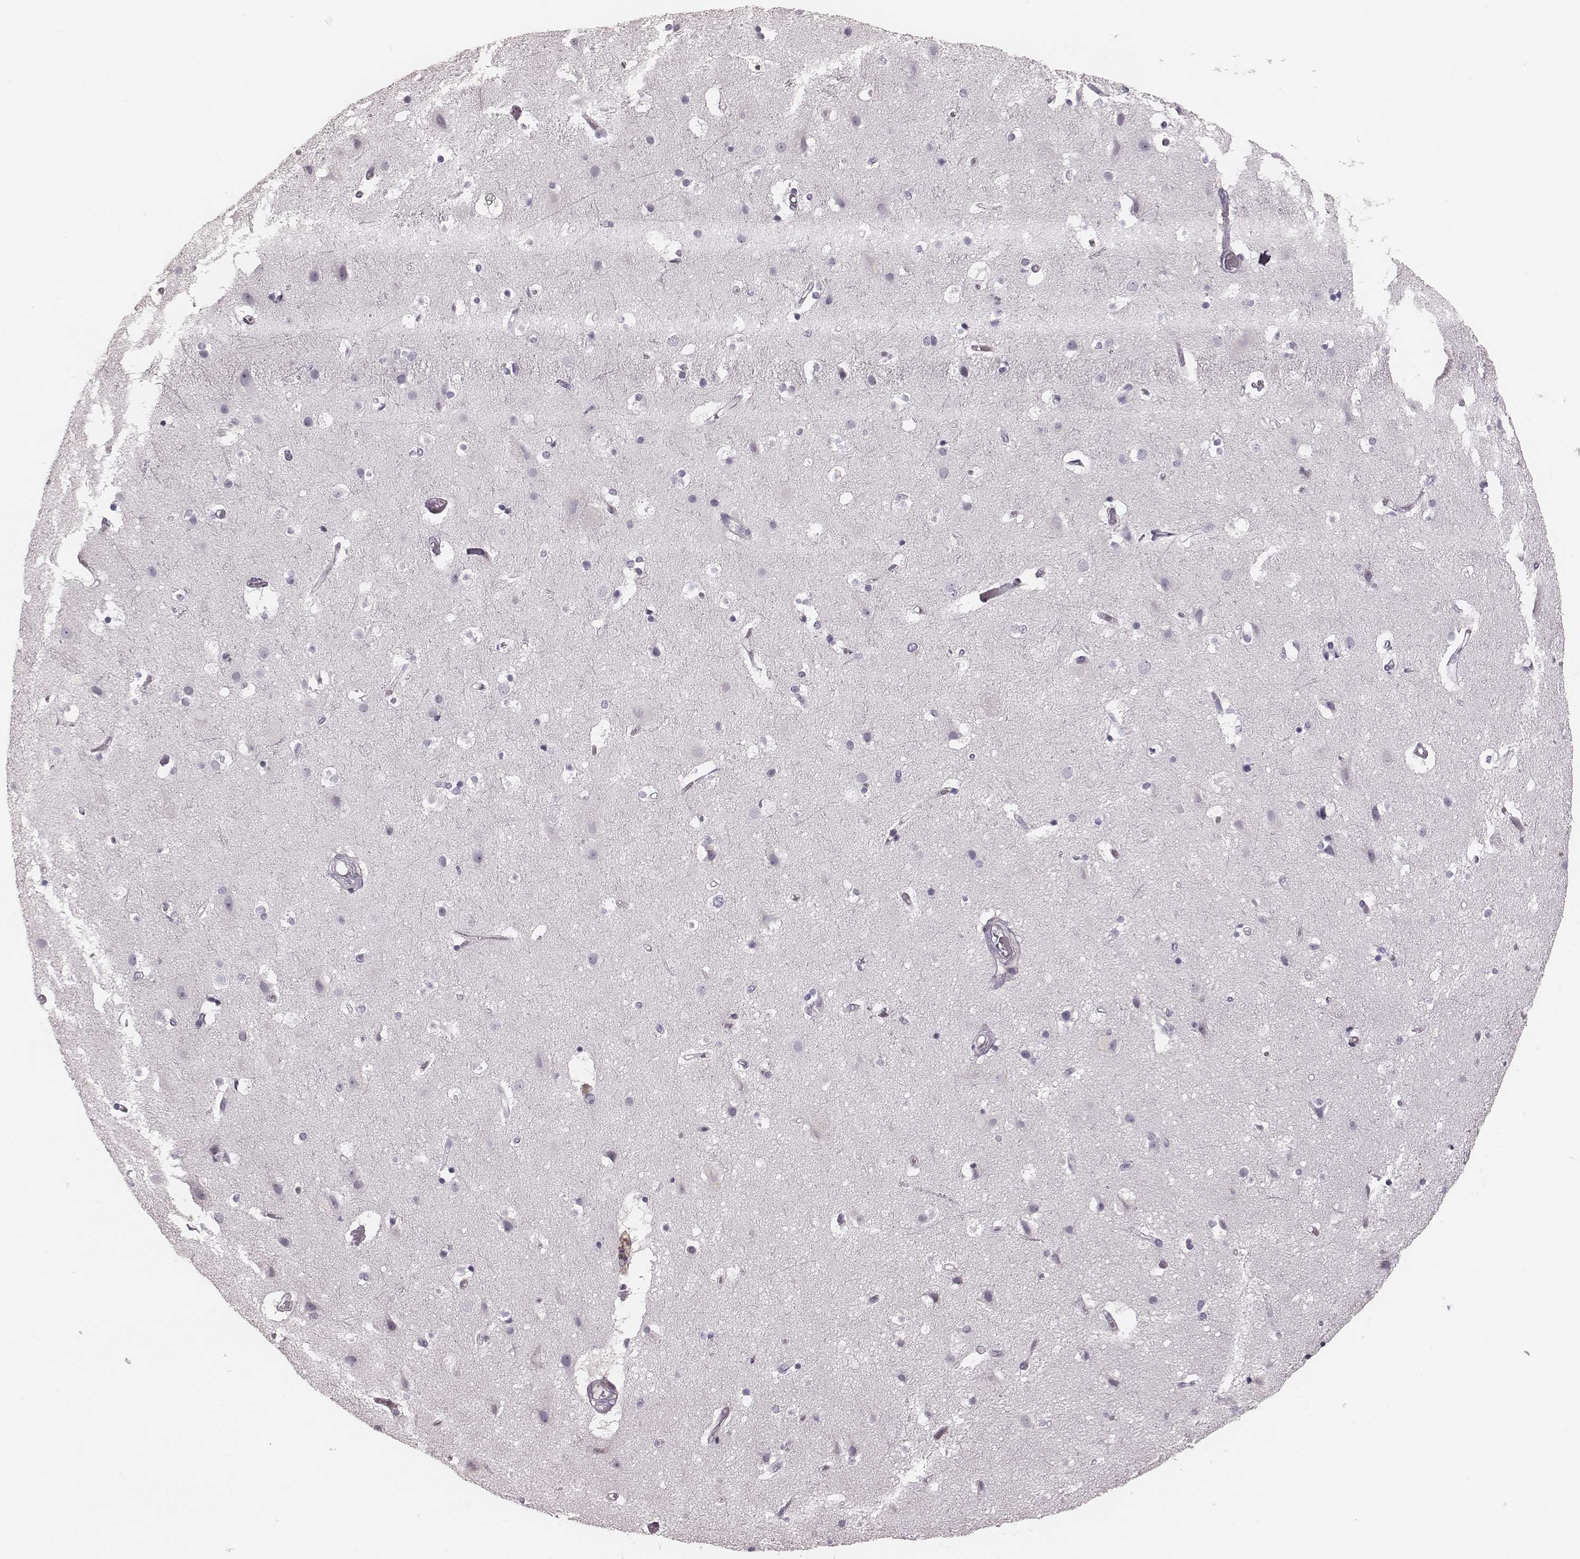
{"staining": {"intensity": "negative", "quantity": "none", "location": "none"}, "tissue": "cerebral cortex", "cell_type": "Endothelial cells", "image_type": "normal", "snomed": [{"axis": "morphology", "description": "Normal tissue, NOS"}, {"axis": "topography", "description": "Cerebral cortex"}], "caption": "DAB immunohistochemical staining of benign cerebral cortex demonstrates no significant staining in endothelial cells. (DAB (3,3'-diaminobenzidine) IHC visualized using brightfield microscopy, high magnification).", "gene": "S100Z", "patient": {"sex": "female", "age": 52}}